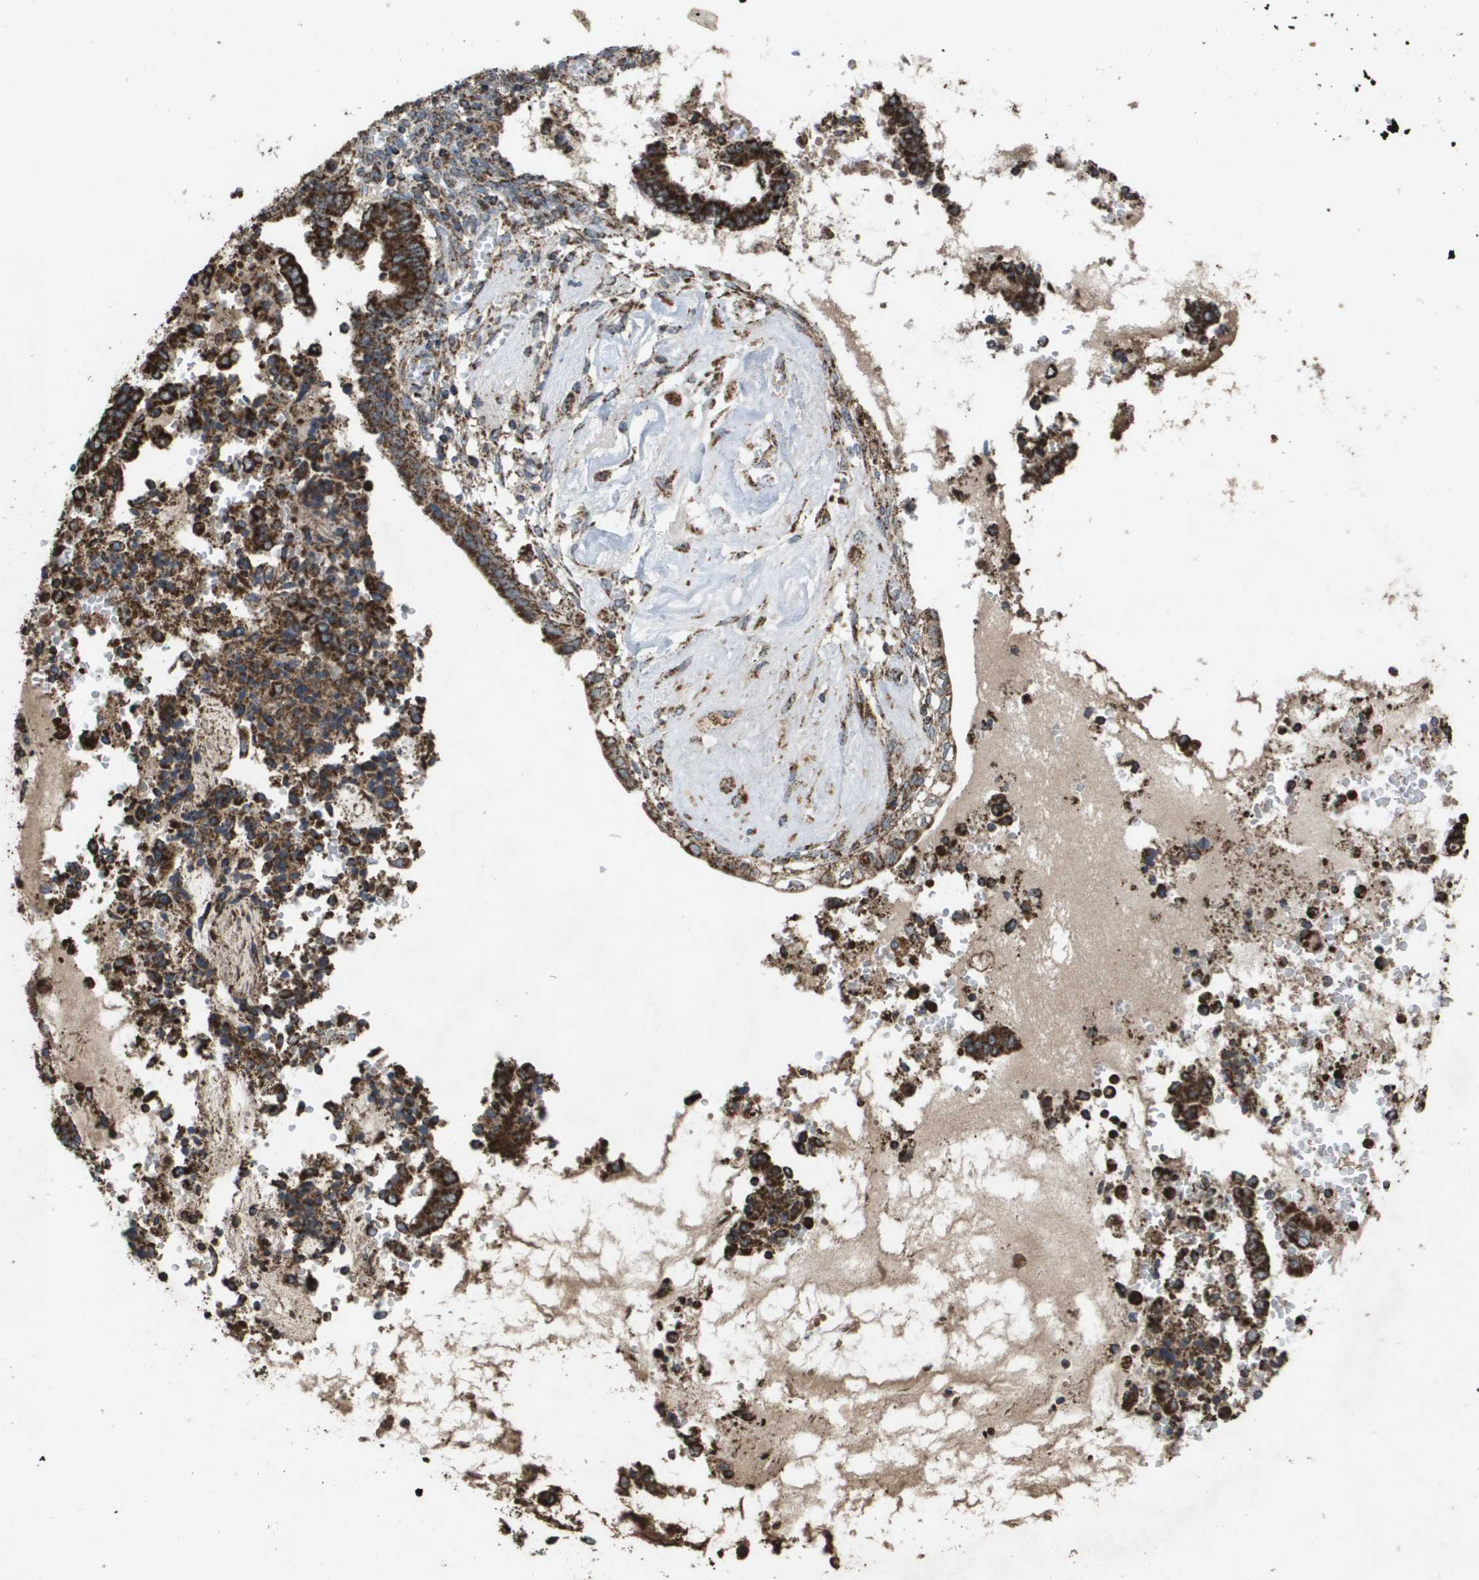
{"staining": {"intensity": "strong", "quantity": ">75%", "location": "cytoplasmic/membranous"}, "tissue": "cervical cancer", "cell_type": "Tumor cells", "image_type": "cancer", "snomed": [{"axis": "morphology", "description": "Adenocarcinoma, NOS"}, {"axis": "topography", "description": "Cervix"}], "caption": "This is an image of immunohistochemistry (IHC) staining of cervical cancer, which shows strong staining in the cytoplasmic/membranous of tumor cells.", "gene": "HSPE1", "patient": {"sex": "female", "age": 44}}